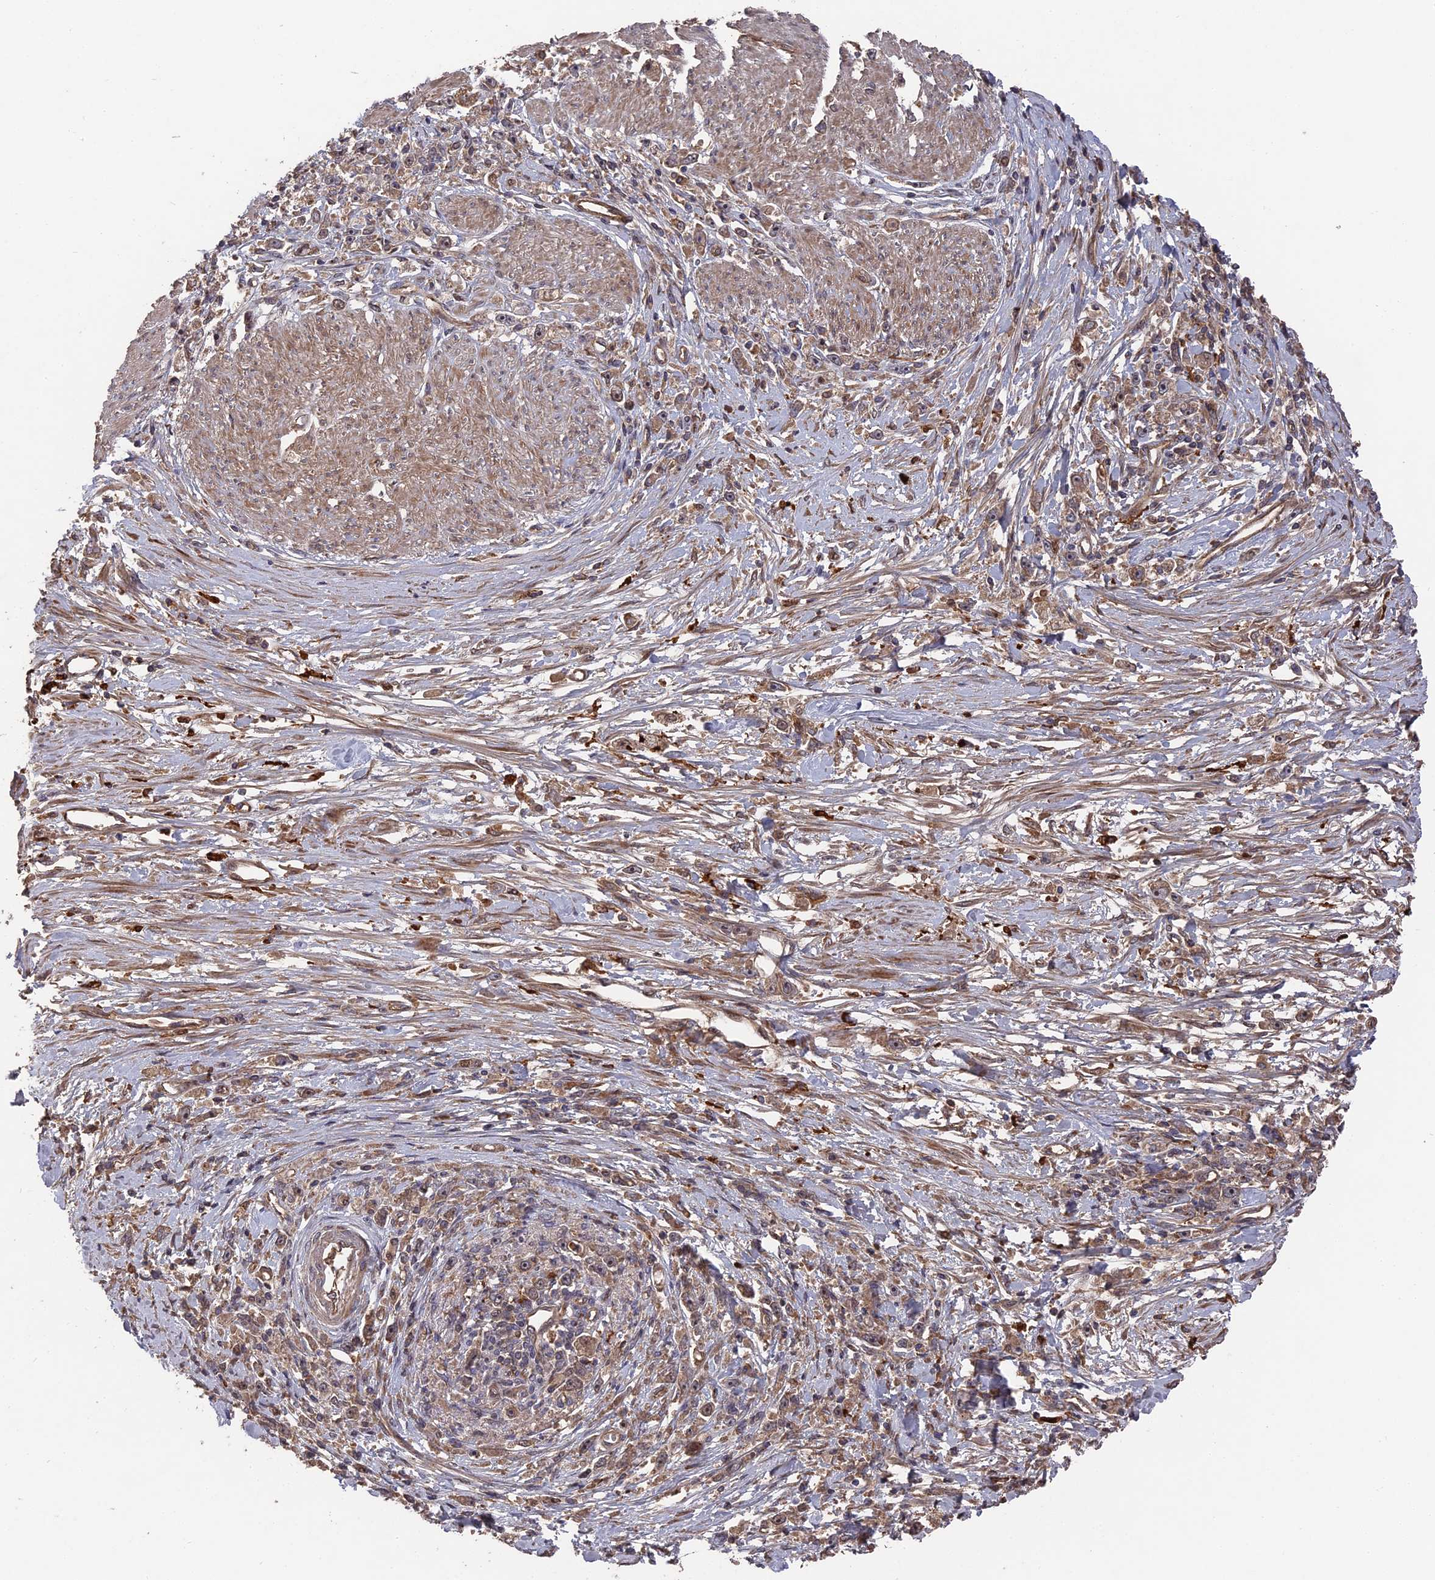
{"staining": {"intensity": "weak", "quantity": ">75%", "location": "cytoplasmic/membranous"}, "tissue": "stomach cancer", "cell_type": "Tumor cells", "image_type": "cancer", "snomed": [{"axis": "morphology", "description": "Adenocarcinoma, NOS"}, {"axis": "topography", "description": "Stomach"}], "caption": "Stomach cancer (adenocarcinoma) stained with immunohistochemistry reveals weak cytoplasmic/membranous staining in about >75% of tumor cells.", "gene": "DEF8", "patient": {"sex": "female", "age": 59}}